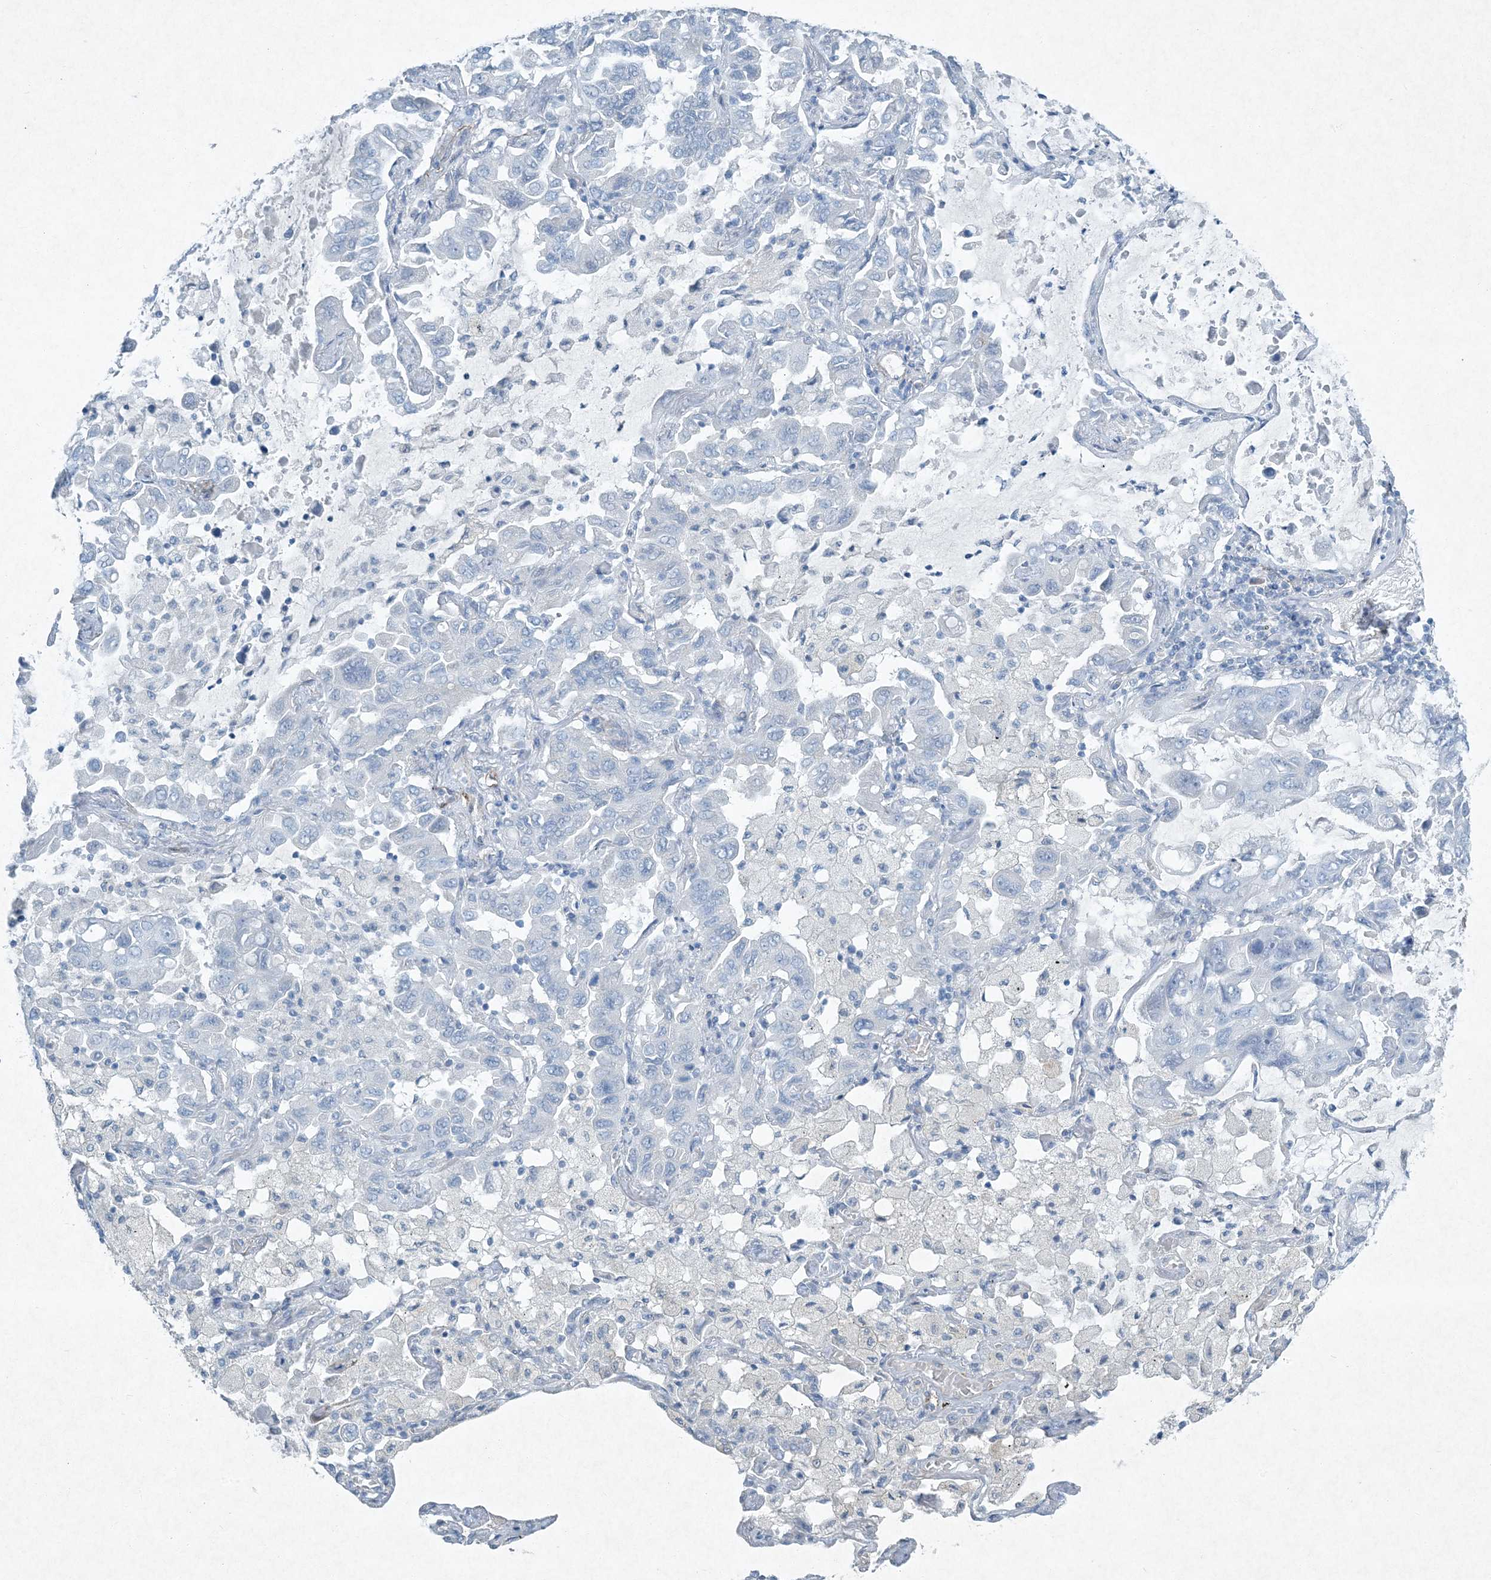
{"staining": {"intensity": "negative", "quantity": "none", "location": "none"}, "tissue": "lung cancer", "cell_type": "Tumor cells", "image_type": "cancer", "snomed": [{"axis": "morphology", "description": "Adenocarcinoma, NOS"}, {"axis": "topography", "description": "Lung"}], "caption": "DAB (3,3'-diaminobenzidine) immunohistochemical staining of human adenocarcinoma (lung) exhibits no significant positivity in tumor cells.", "gene": "PGM5", "patient": {"sex": "male", "age": 64}}